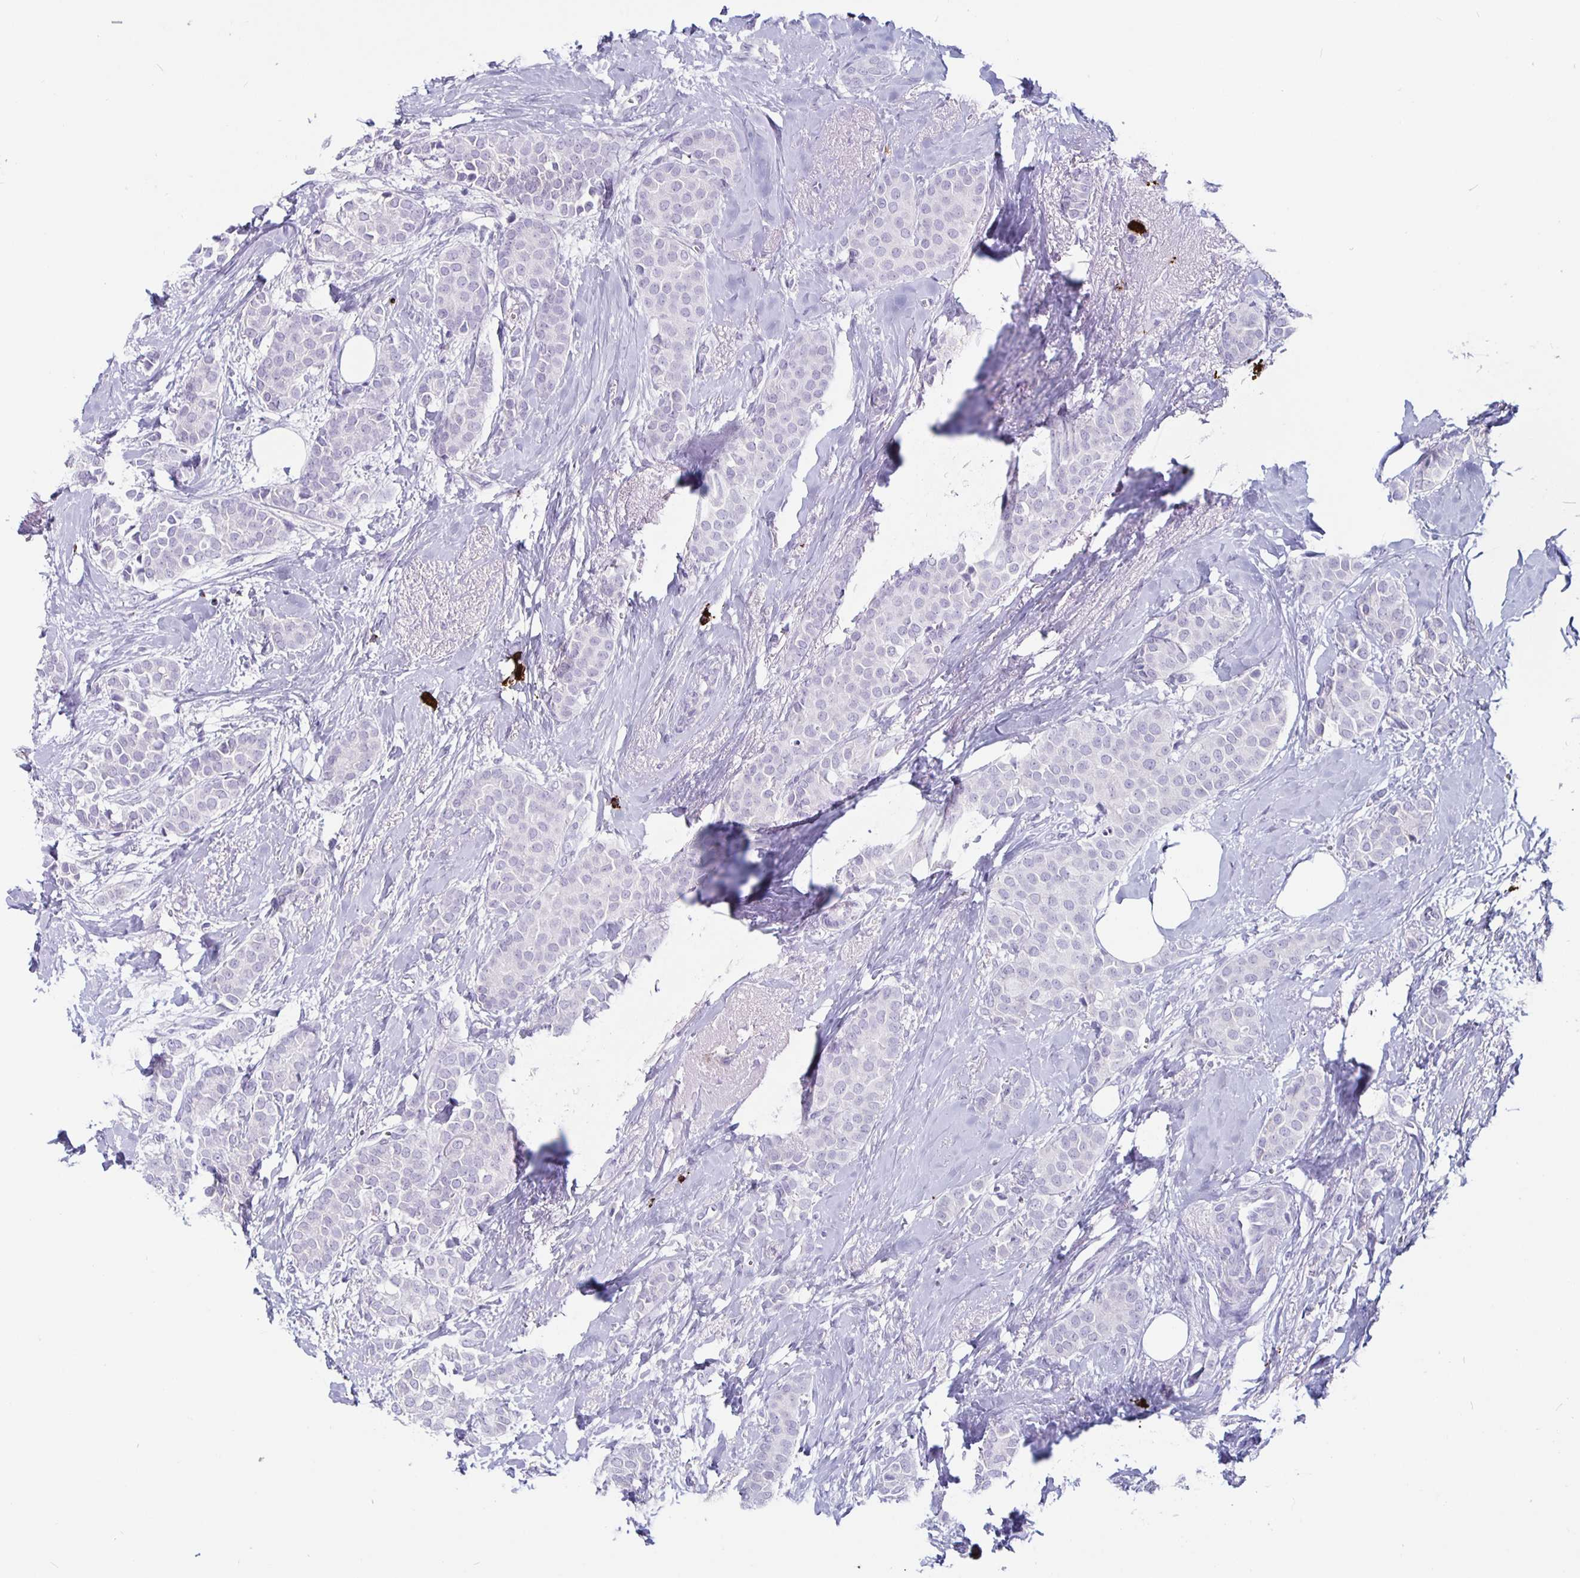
{"staining": {"intensity": "negative", "quantity": "none", "location": "none"}, "tissue": "breast cancer", "cell_type": "Tumor cells", "image_type": "cancer", "snomed": [{"axis": "morphology", "description": "Duct carcinoma"}, {"axis": "topography", "description": "Breast"}], "caption": "Immunohistochemistry of human breast intraductal carcinoma shows no expression in tumor cells.", "gene": "GZMK", "patient": {"sex": "female", "age": 79}}